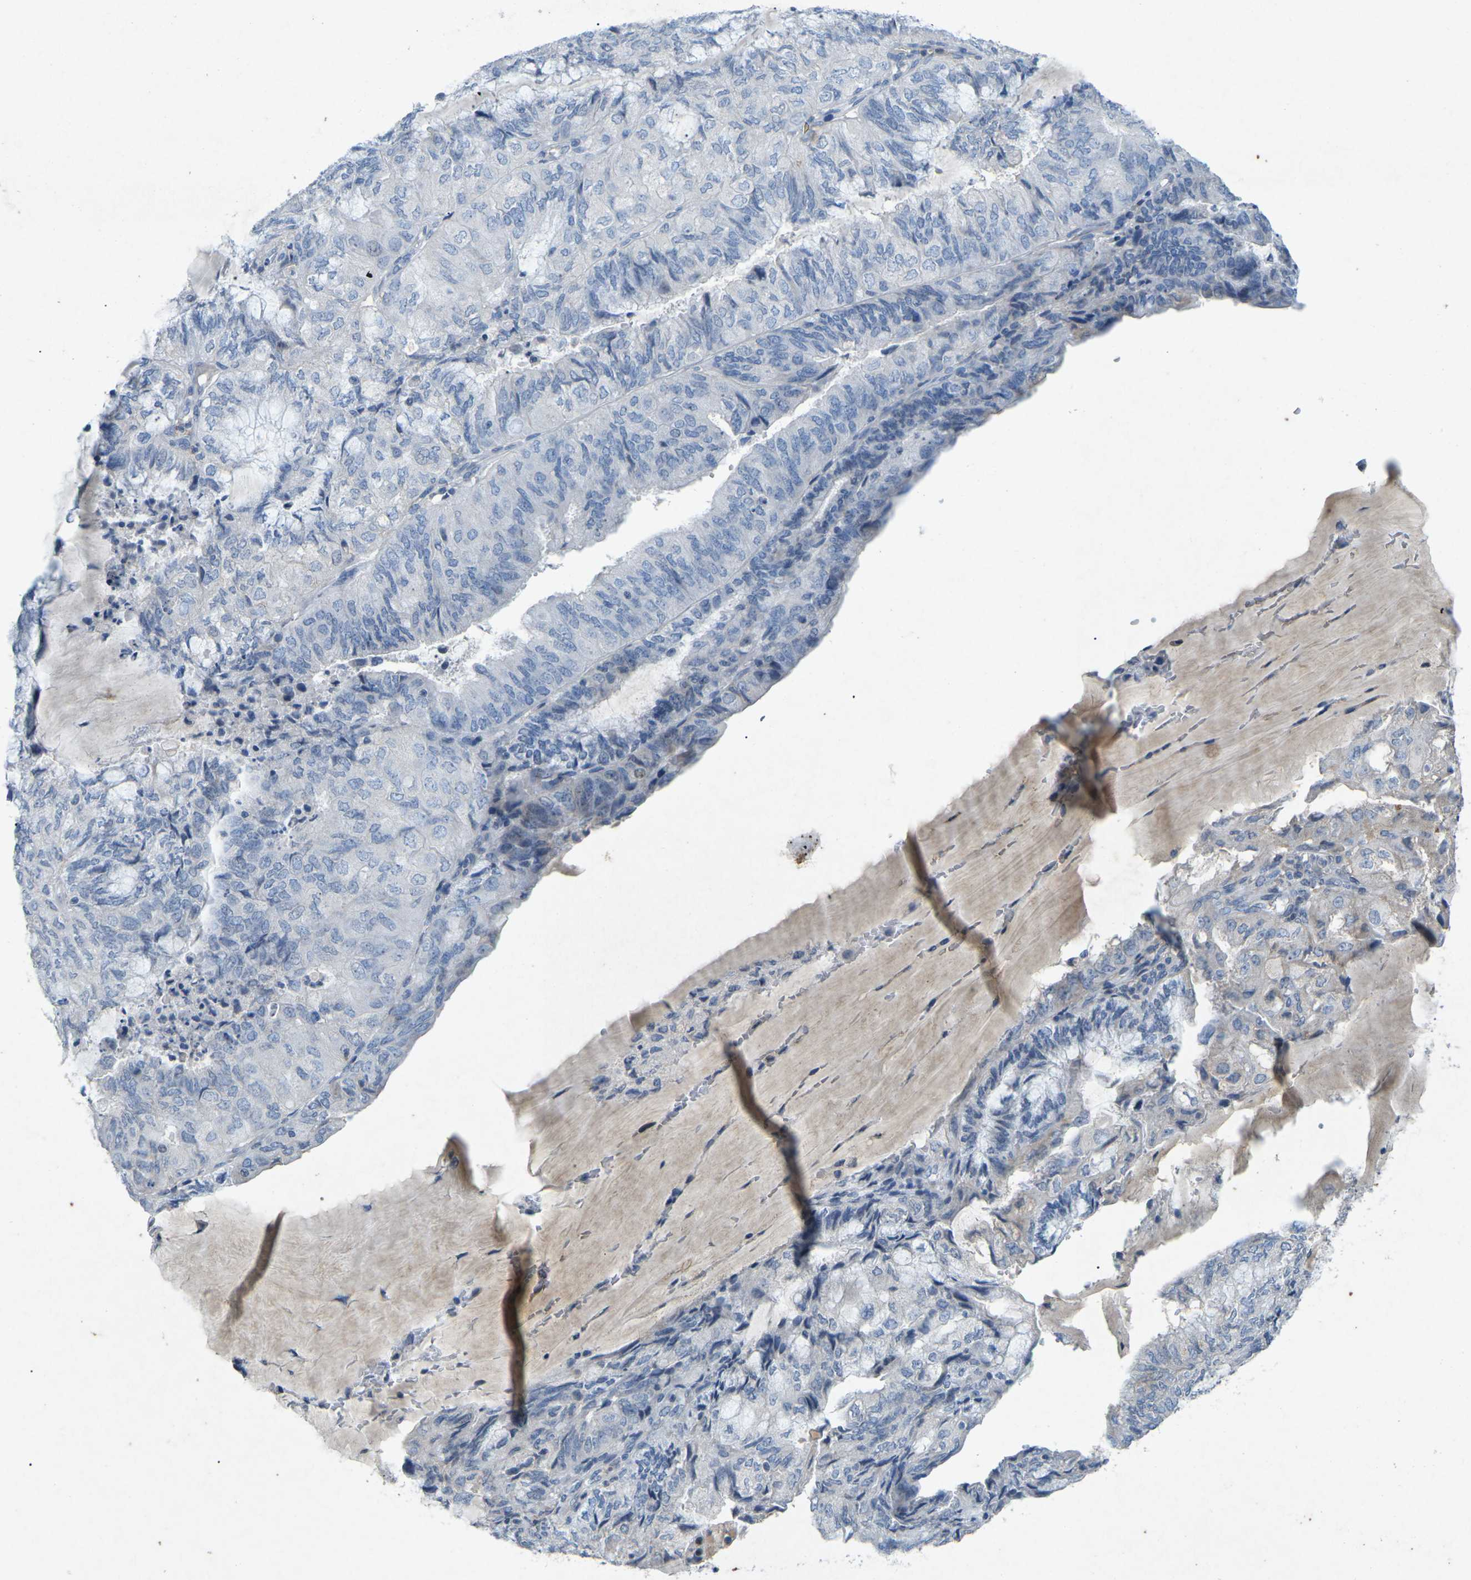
{"staining": {"intensity": "negative", "quantity": "none", "location": "none"}, "tissue": "endometrial cancer", "cell_type": "Tumor cells", "image_type": "cancer", "snomed": [{"axis": "morphology", "description": "Adenocarcinoma, NOS"}, {"axis": "topography", "description": "Endometrium"}], "caption": "Protein analysis of endometrial adenocarcinoma reveals no significant expression in tumor cells.", "gene": "A1BG", "patient": {"sex": "female", "age": 81}}